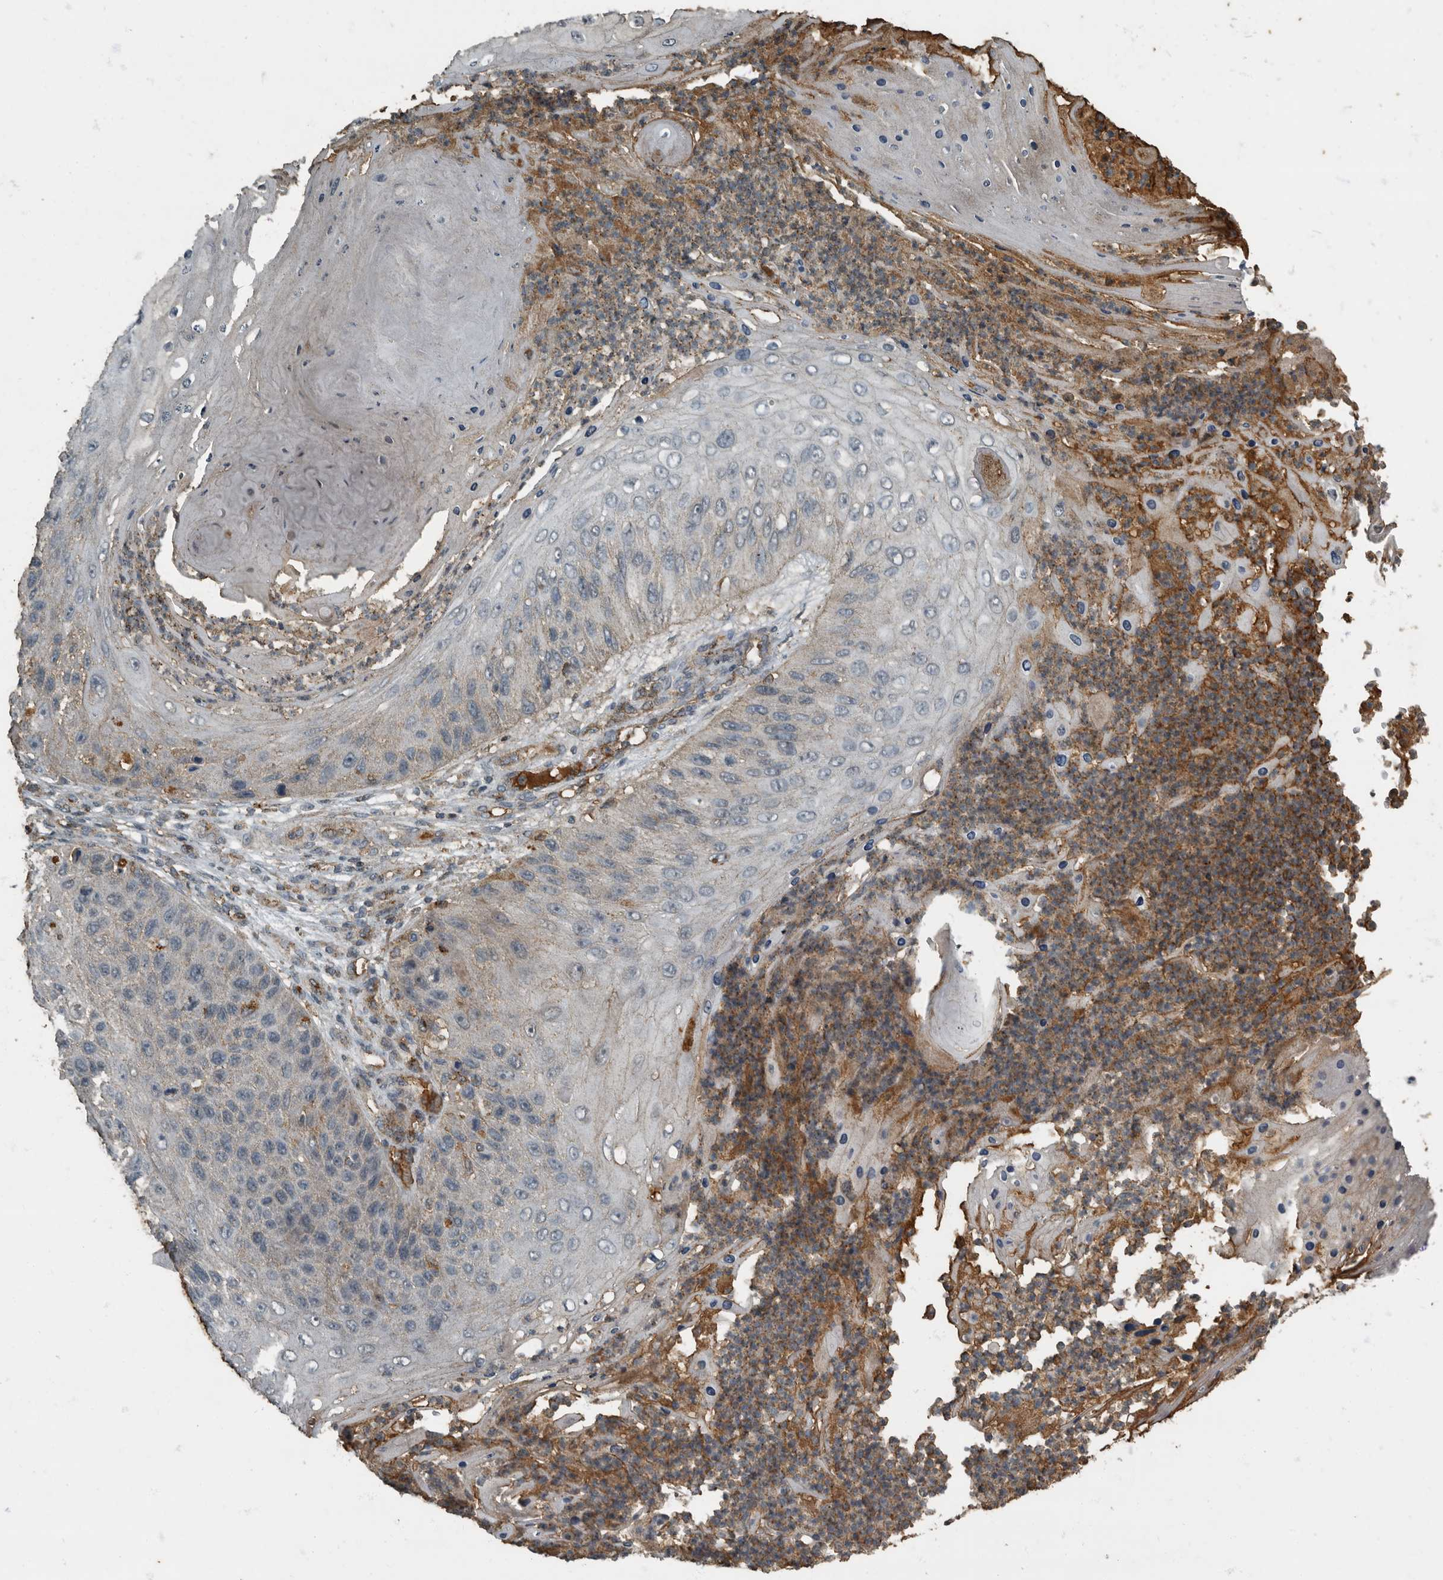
{"staining": {"intensity": "negative", "quantity": "none", "location": "none"}, "tissue": "skin cancer", "cell_type": "Tumor cells", "image_type": "cancer", "snomed": [{"axis": "morphology", "description": "Squamous cell carcinoma, NOS"}, {"axis": "topography", "description": "Skin"}], "caption": "DAB (3,3'-diaminobenzidine) immunohistochemical staining of skin squamous cell carcinoma displays no significant staining in tumor cells.", "gene": "IL15RA", "patient": {"sex": "female", "age": 88}}